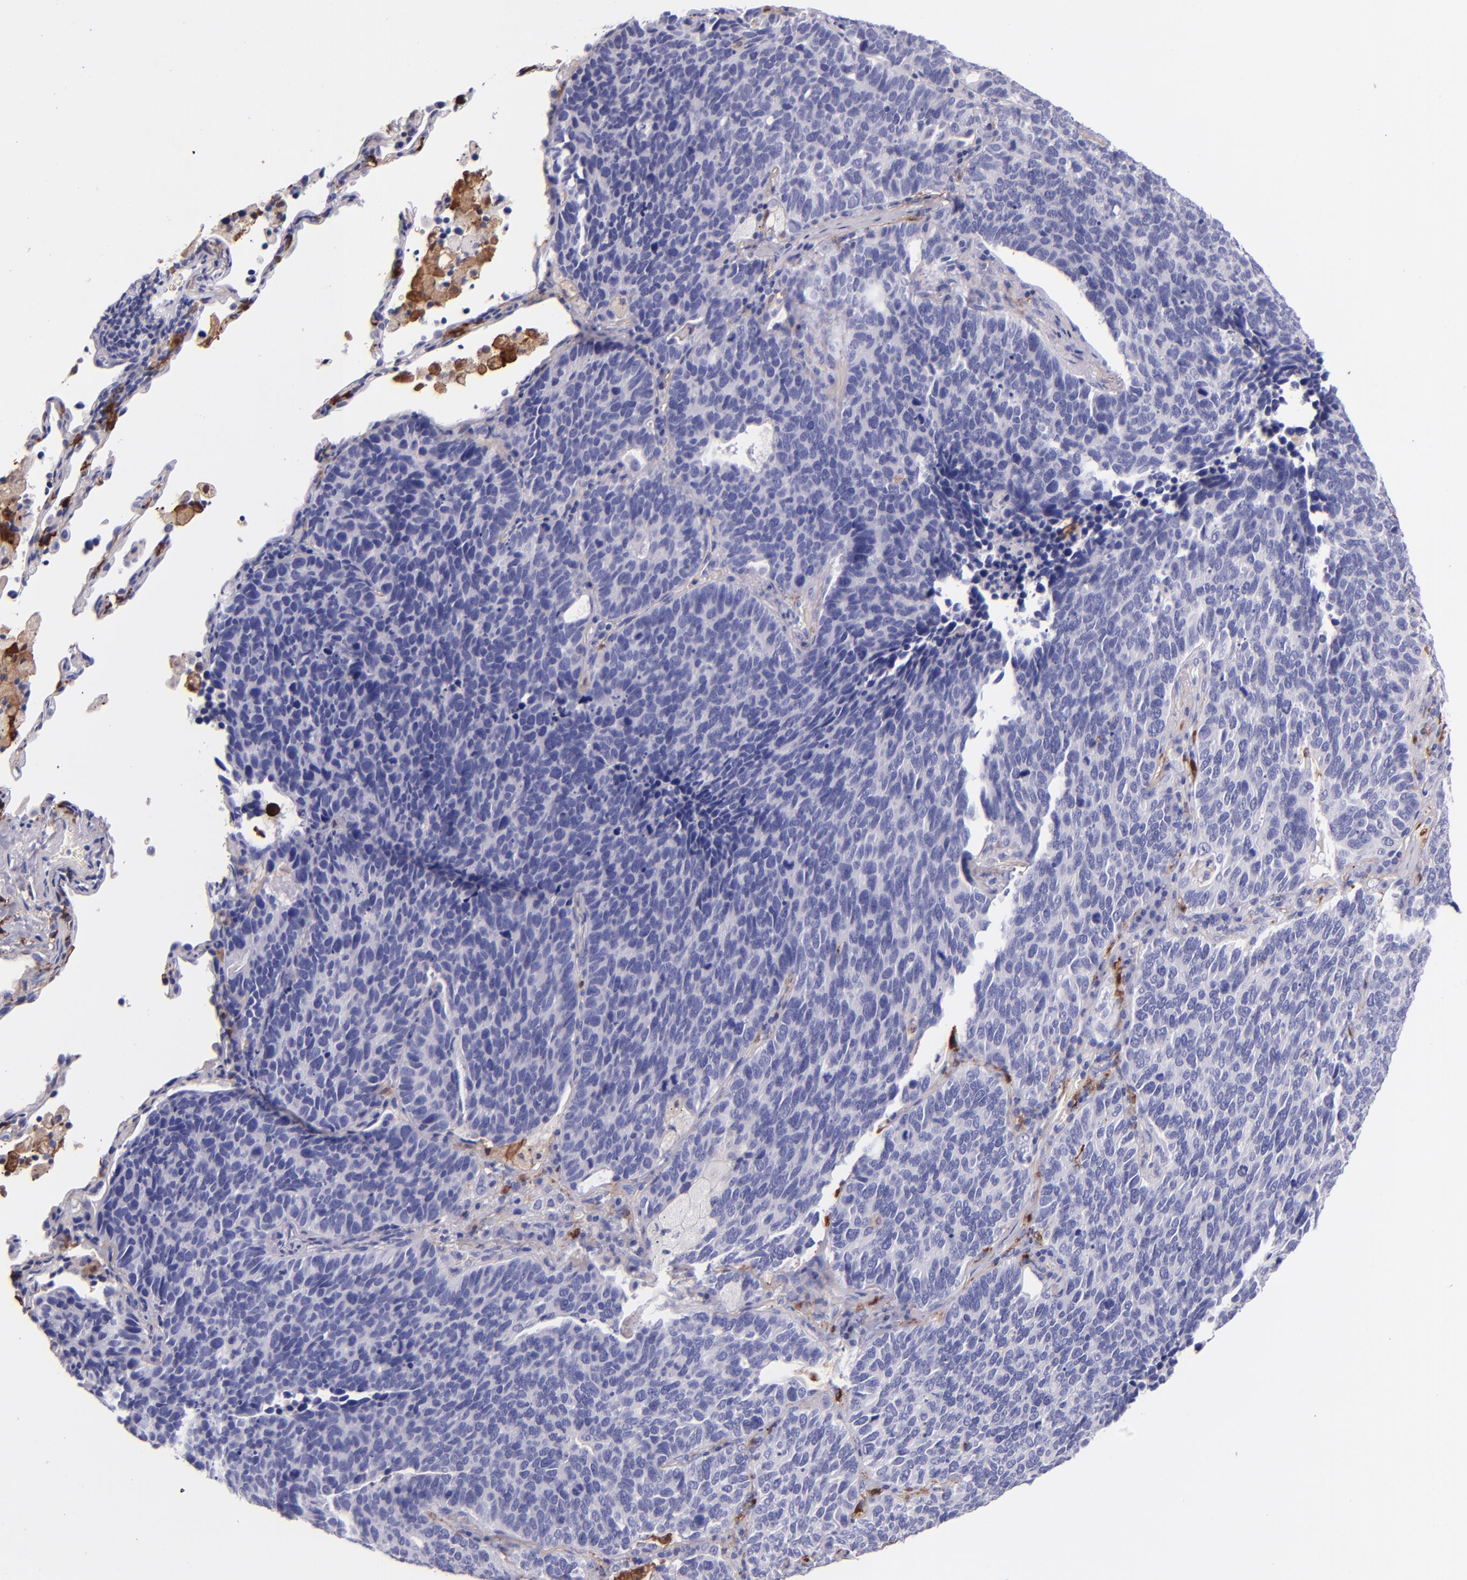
{"staining": {"intensity": "negative", "quantity": "none", "location": "none"}, "tissue": "lung cancer", "cell_type": "Tumor cells", "image_type": "cancer", "snomed": [{"axis": "morphology", "description": "Neoplasm, malignant, NOS"}, {"axis": "topography", "description": "Lung"}], "caption": "Histopathology image shows no protein expression in tumor cells of lung cancer (malignant neoplasm) tissue.", "gene": "F13A1", "patient": {"sex": "female", "age": 75}}